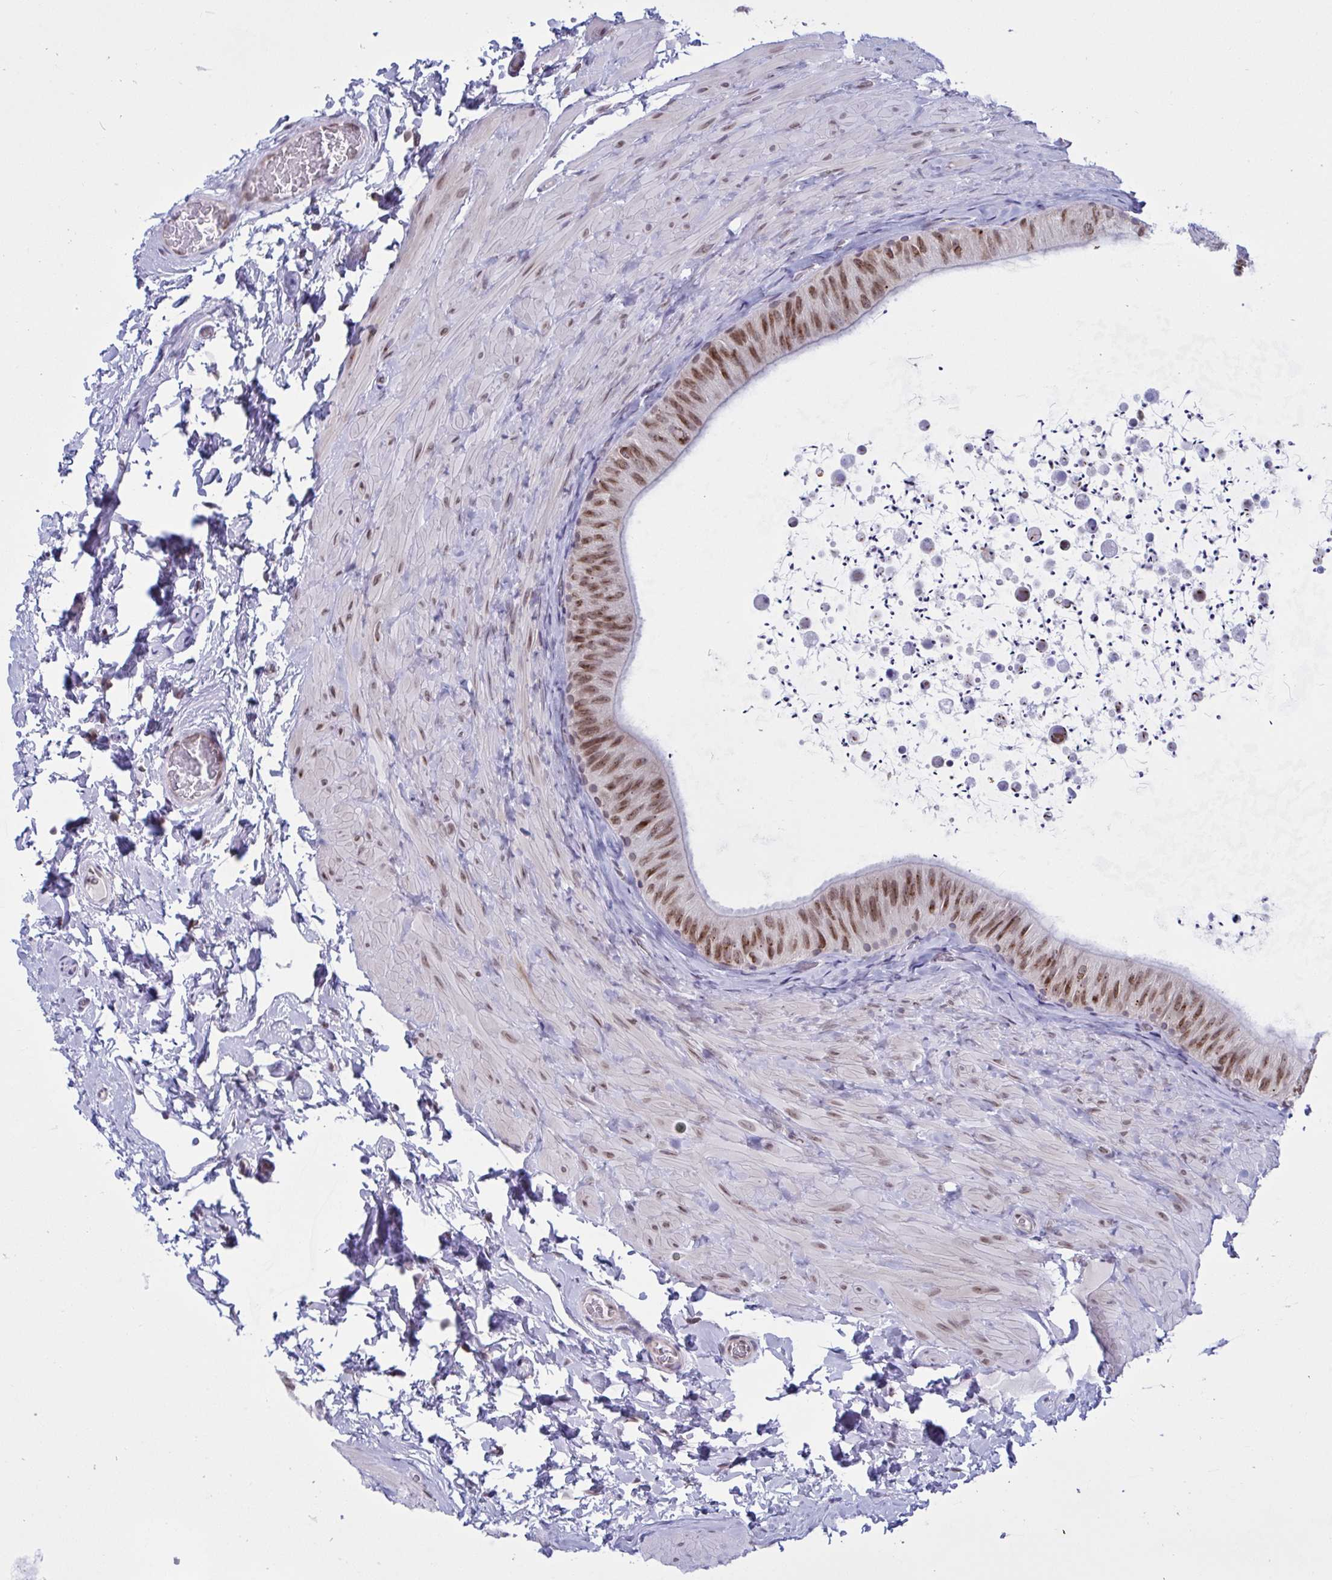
{"staining": {"intensity": "moderate", "quantity": ">75%", "location": "nuclear"}, "tissue": "epididymis", "cell_type": "Glandular cells", "image_type": "normal", "snomed": [{"axis": "morphology", "description": "Normal tissue, NOS"}, {"axis": "topography", "description": "Epididymis, spermatic cord, NOS"}, {"axis": "topography", "description": "Epididymis"}], "caption": "IHC of normal human epididymis shows medium levels of moderate nuclear staining in about >75% of glandular cells.", "gene": "DOCK11", "patient": {"sex": "male", "age": 31}}